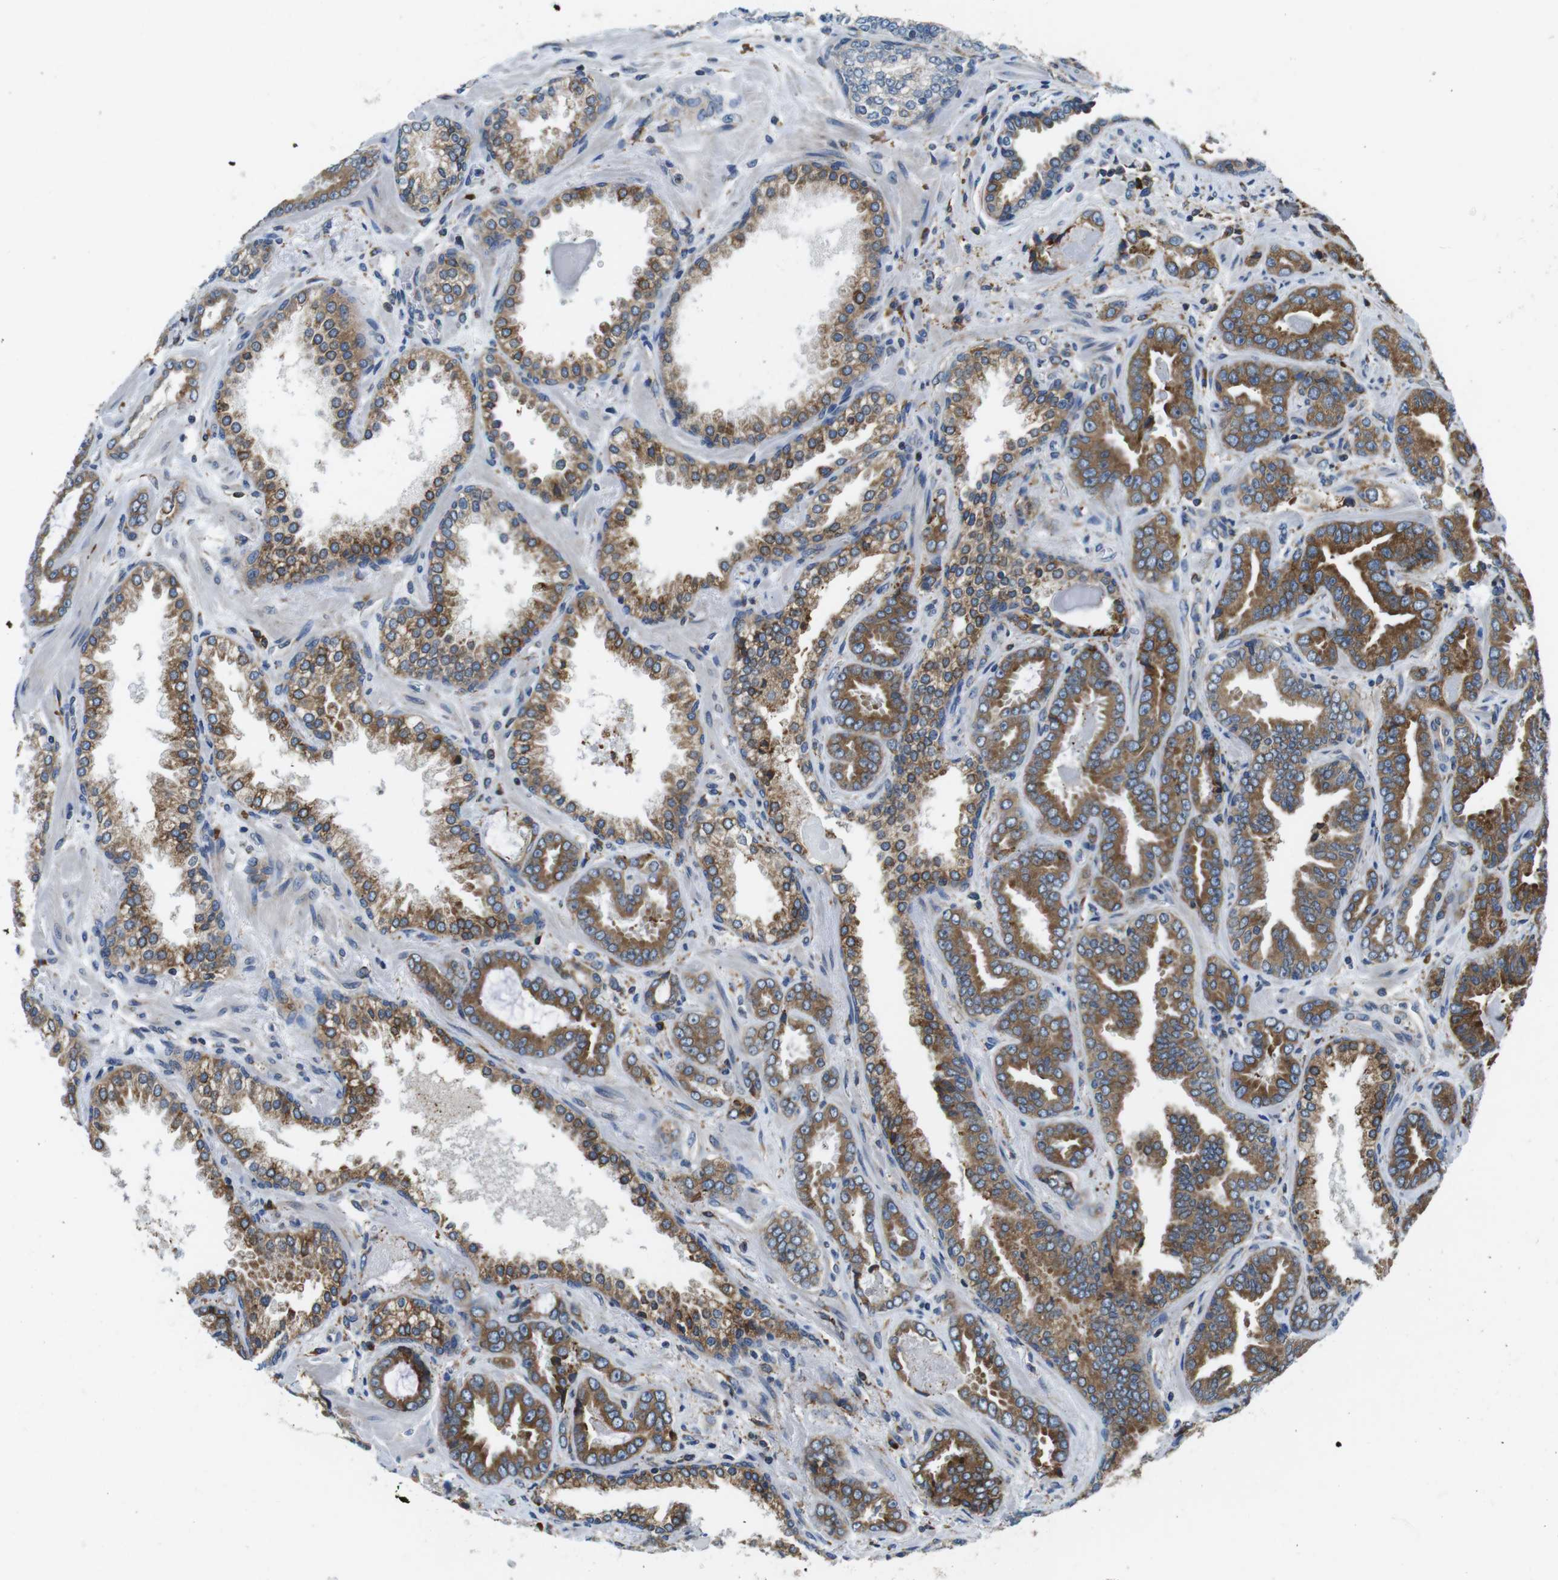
{"staining": {"intensity": "moderate", "quantity": ">75%", "location": "cytoplasmic/membranous"}, "tissue": "prostate cancer", "cell_type": "Tumor cells", "image_type": "cancer", "snomed": [{"axis": "morphology", "description": "Adenocarcinoma, Low grade"}, {"axis": "topography", "description": "Prostate"}], "caption": "Tumor cells demonstrate medium levels of moderate cytoplasmic/membranous staining in approximately >75% of cells in human prostate cancer (adenocarcinoma (low-grade)). (brown staining indicates protein expression, while blue staining denotes nuclei).", "gene": "UGGT1", "patient": {"sex": "male", "age": 60}}